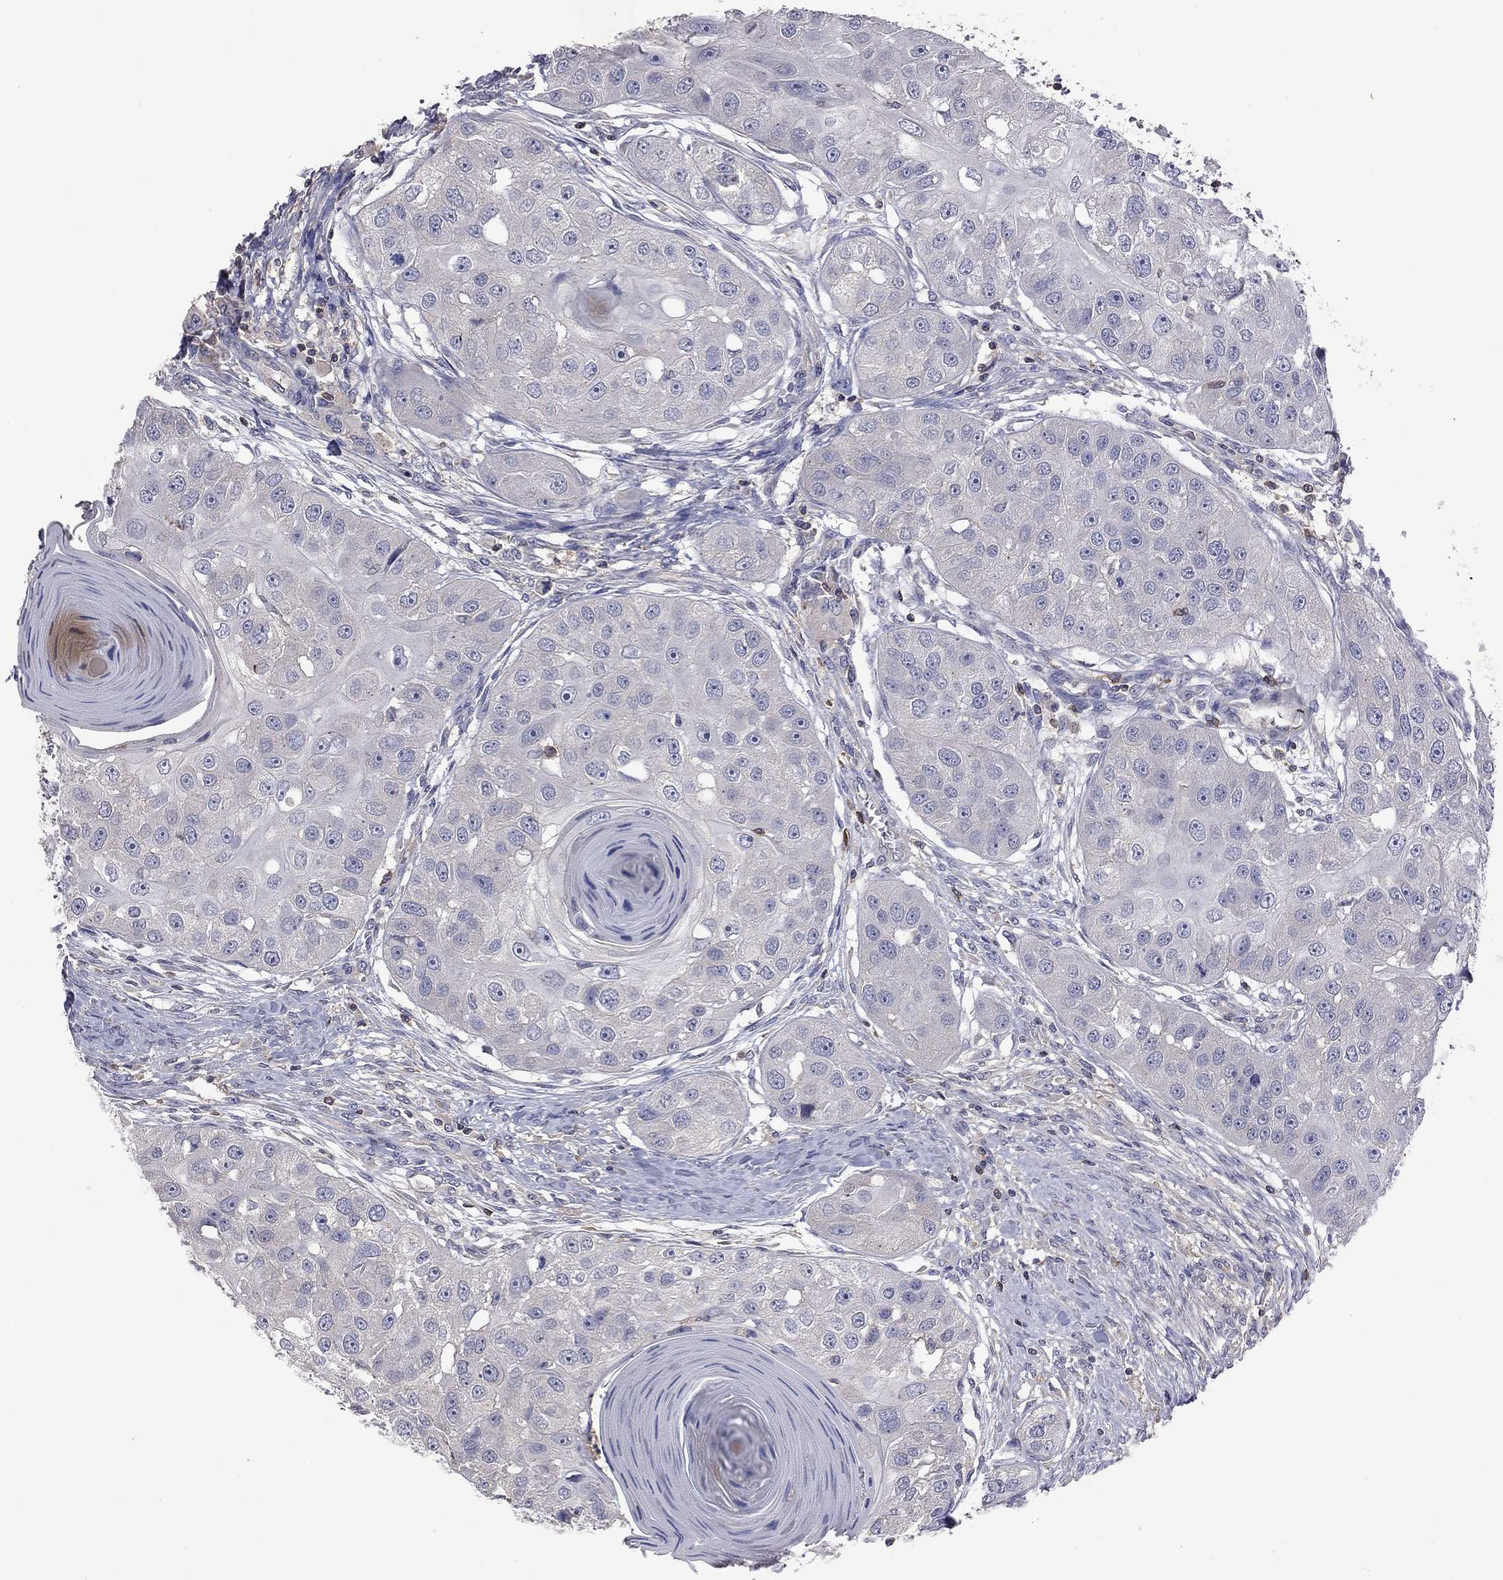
{"staining": {"intensity": "negative", "quantity": "none", "location": "none"}, "tissue": "head and neck cancer", "cell_type": "Tumor cells", "image_type": "cancer", "snomed": [{"axis": "morphology", "description": "Normal tissue, NOS"}, {"axis": "morphology", "description": "Squamous cell carcinoma, NOS"}, {"axis": "topography", "description": "Skeletal muscle"}, {"axis": "topography", "description": "Head-Neck"}], "caption": "A histopathology image of head and neck cancer stained for a protein exhibits no brown staining in tumor cells.", "gene": "IPCEF1", "patient": {"sex": "male", "age": 51}}